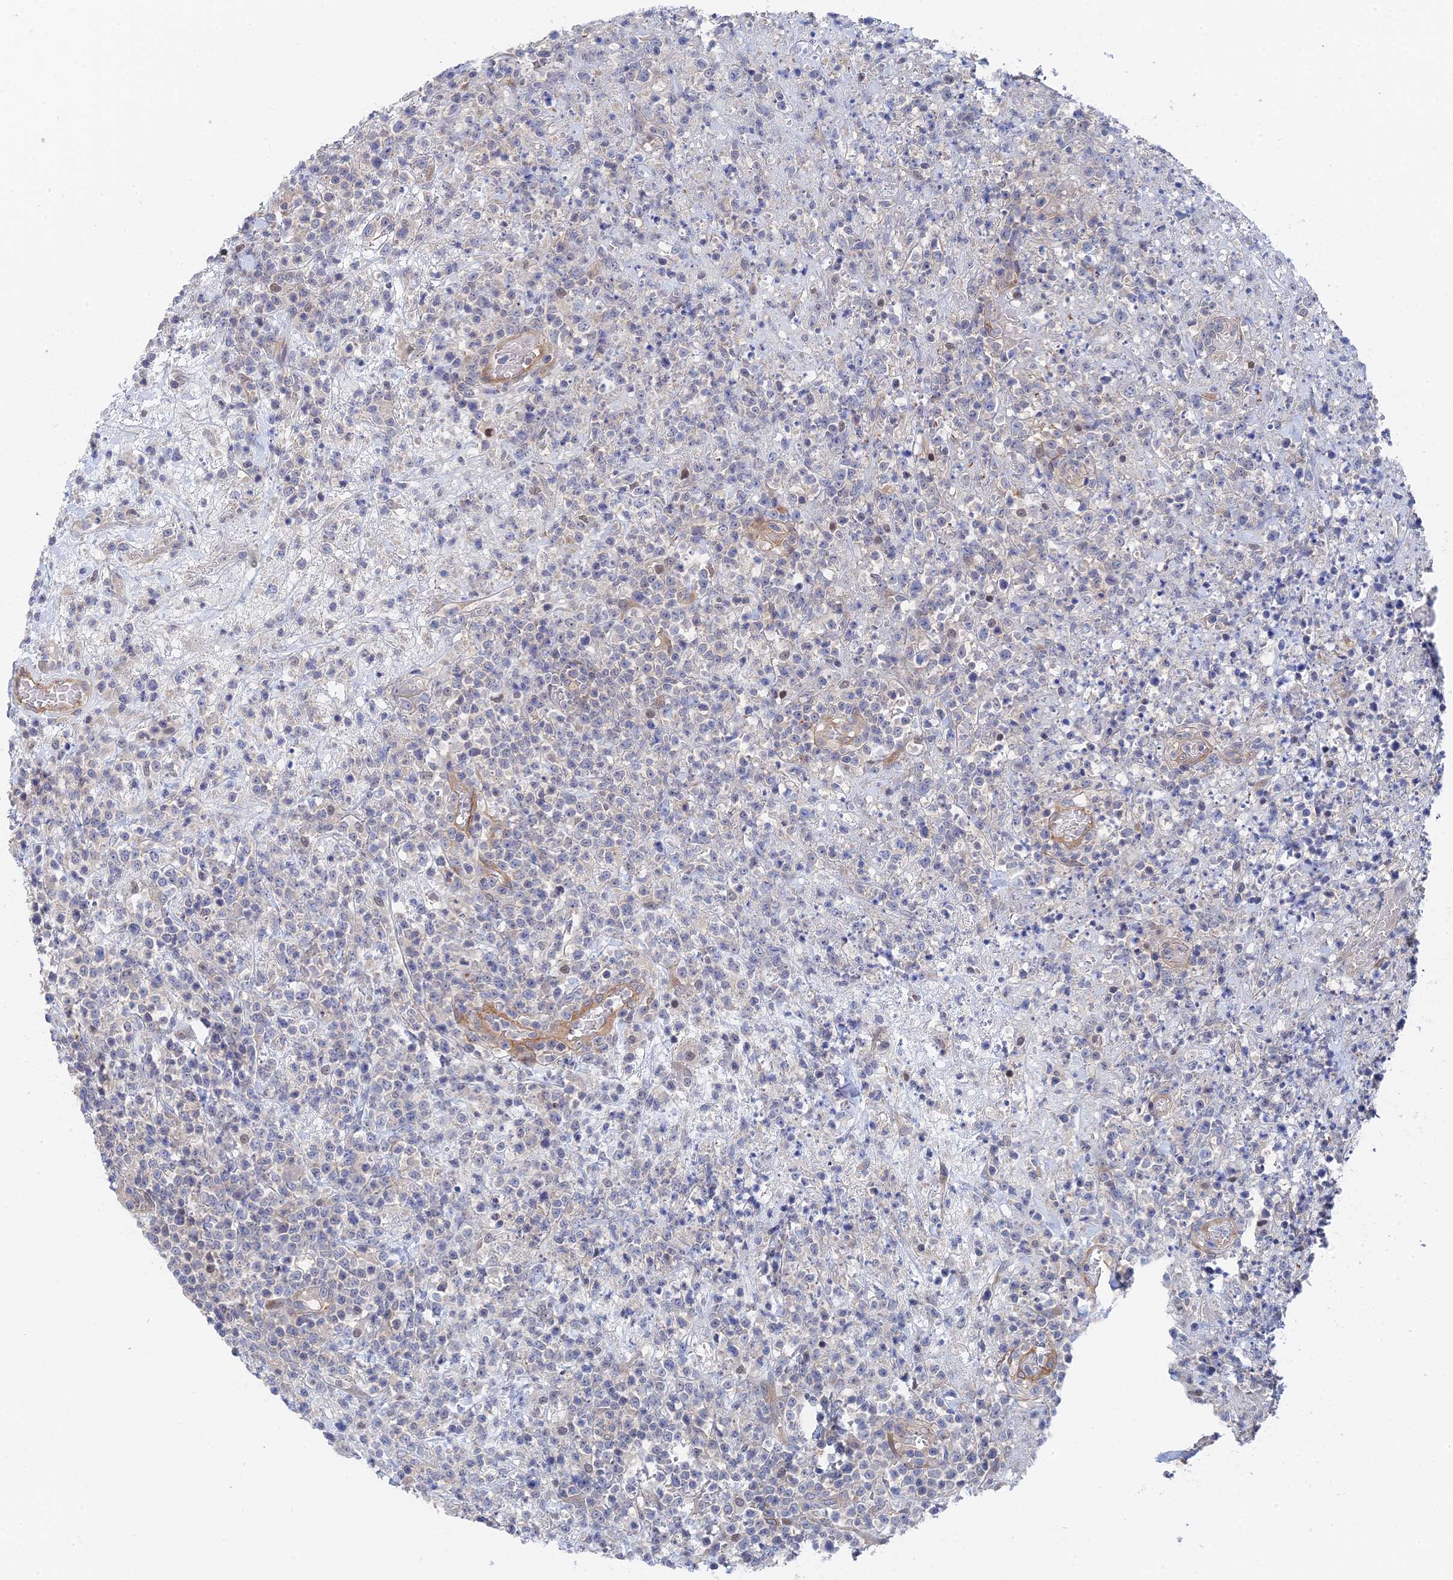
{"staining": {"intensity": "negative", "quantity": "none", "location": "none"}, "tissue": "lymphoma", "cell_type": "Tumor cells", "image_type": "cancer", "snomed": [{"axis": "morphology", "description": "Malignant lymphoma, non-Hodgkin's type, High grade"}, {"axis": "topography", "description": "Colon"}], "caption": "High magnification brightfield microscopy of lymphoma stained with DAB (brown) and counterstained with hematoxylin (blue): tumor cells show no significant expression. Brightfield microscopy of immunohistochemistry stained with DAB (3,3'-diaminobenzidine) (brown) and hematoxylin (blue), captured at high magnification.", "gene": "MTHFSD", "patient": {"sex": "female", "age": 53}}